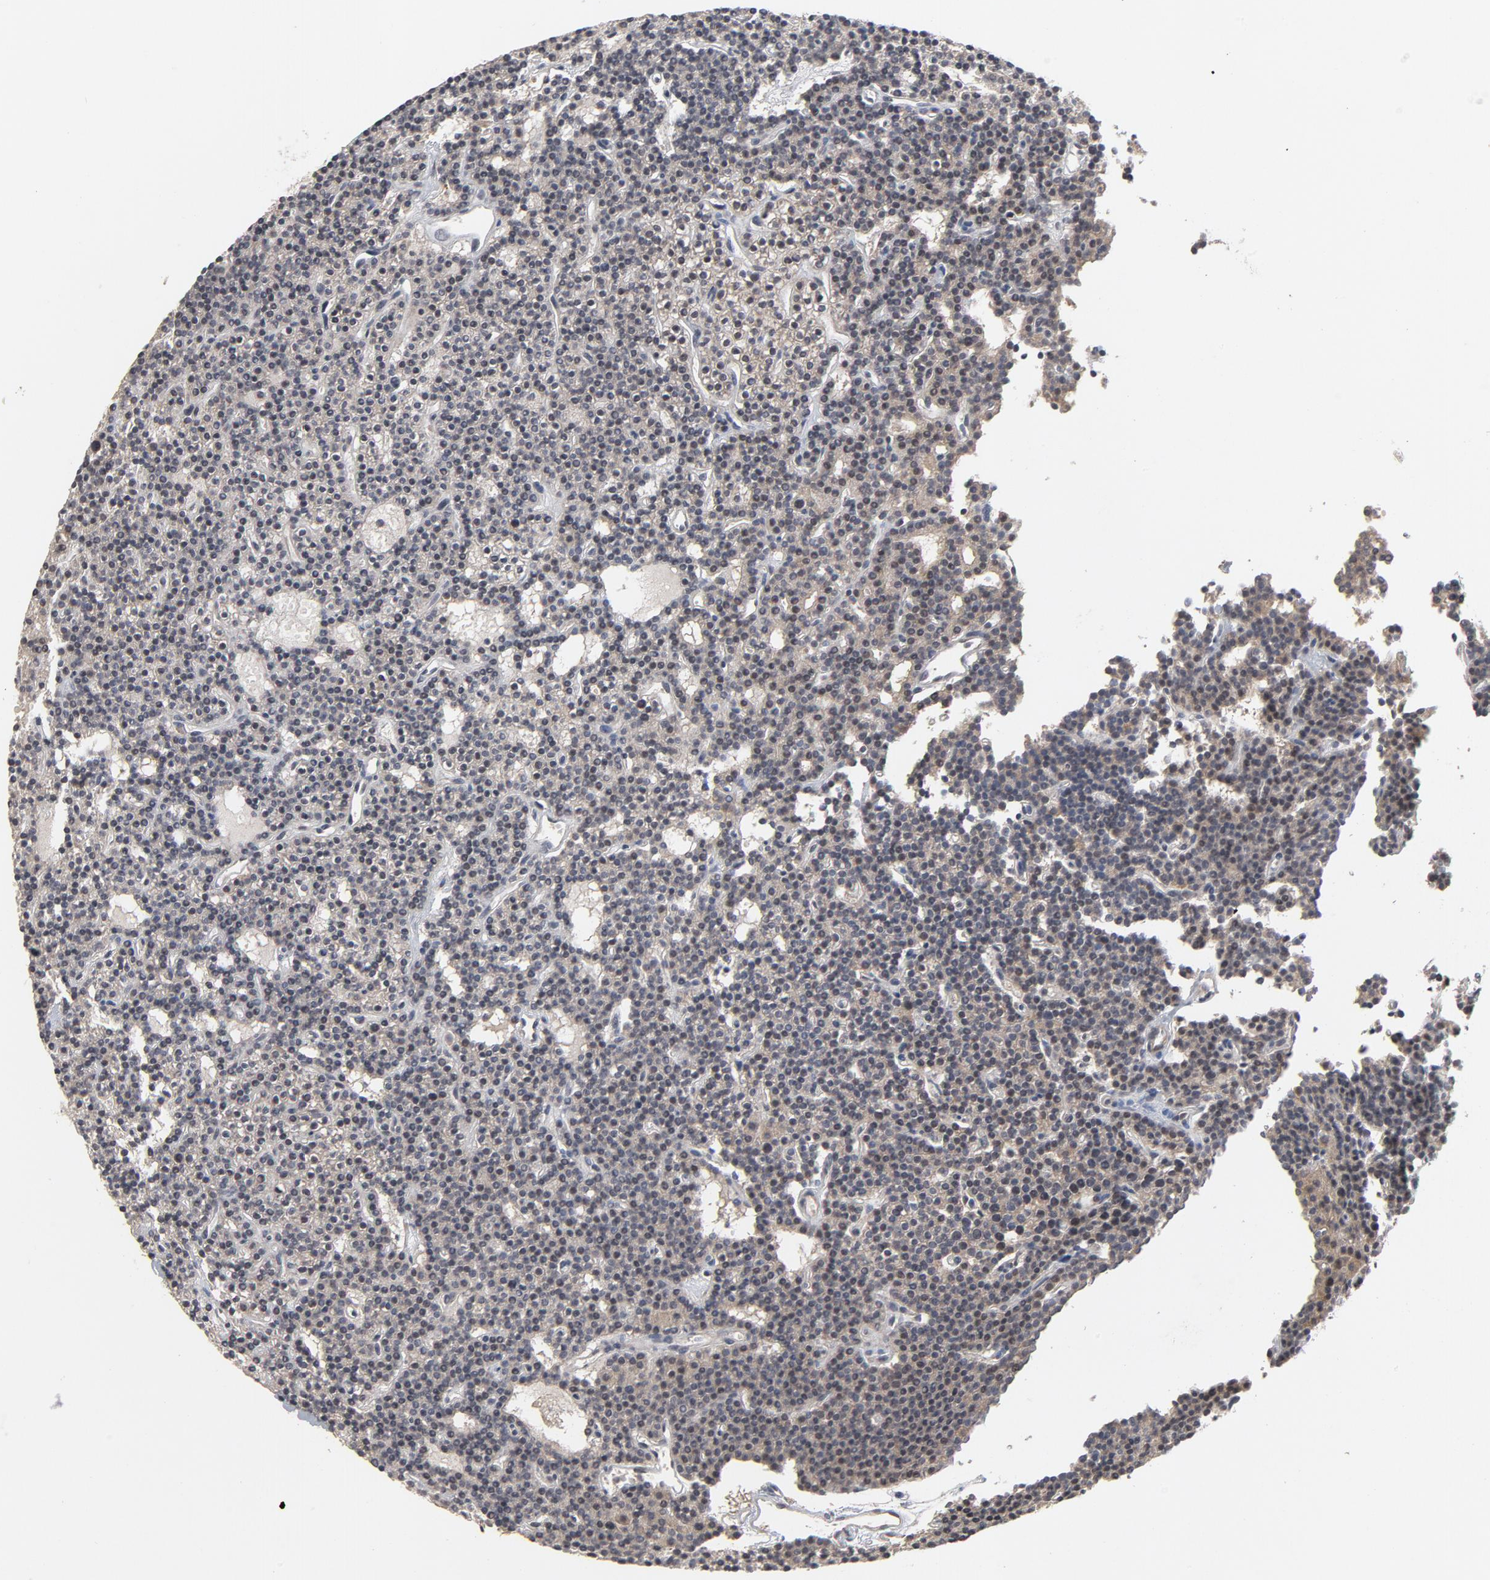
{"staining": {"intensity": "negative", "quantity": "none", "location": "none"}, "tissue": "parathyroid gland", "cell_type": "Glandular cells", "image_type": "normal", "snomed": [{"axis": "morphology", "description": "Normal tissue, NOS"}, {"axis": "topography", "description": "Parathyroid gland"}], "caption": "High power microscopy histopathology image of an IHC histopathology image of unremarkable parathyroid gland, revealing no significant staining in glandular cells.", "gene": "RTL5", "patient": {"sex": "female", "age": 45}}